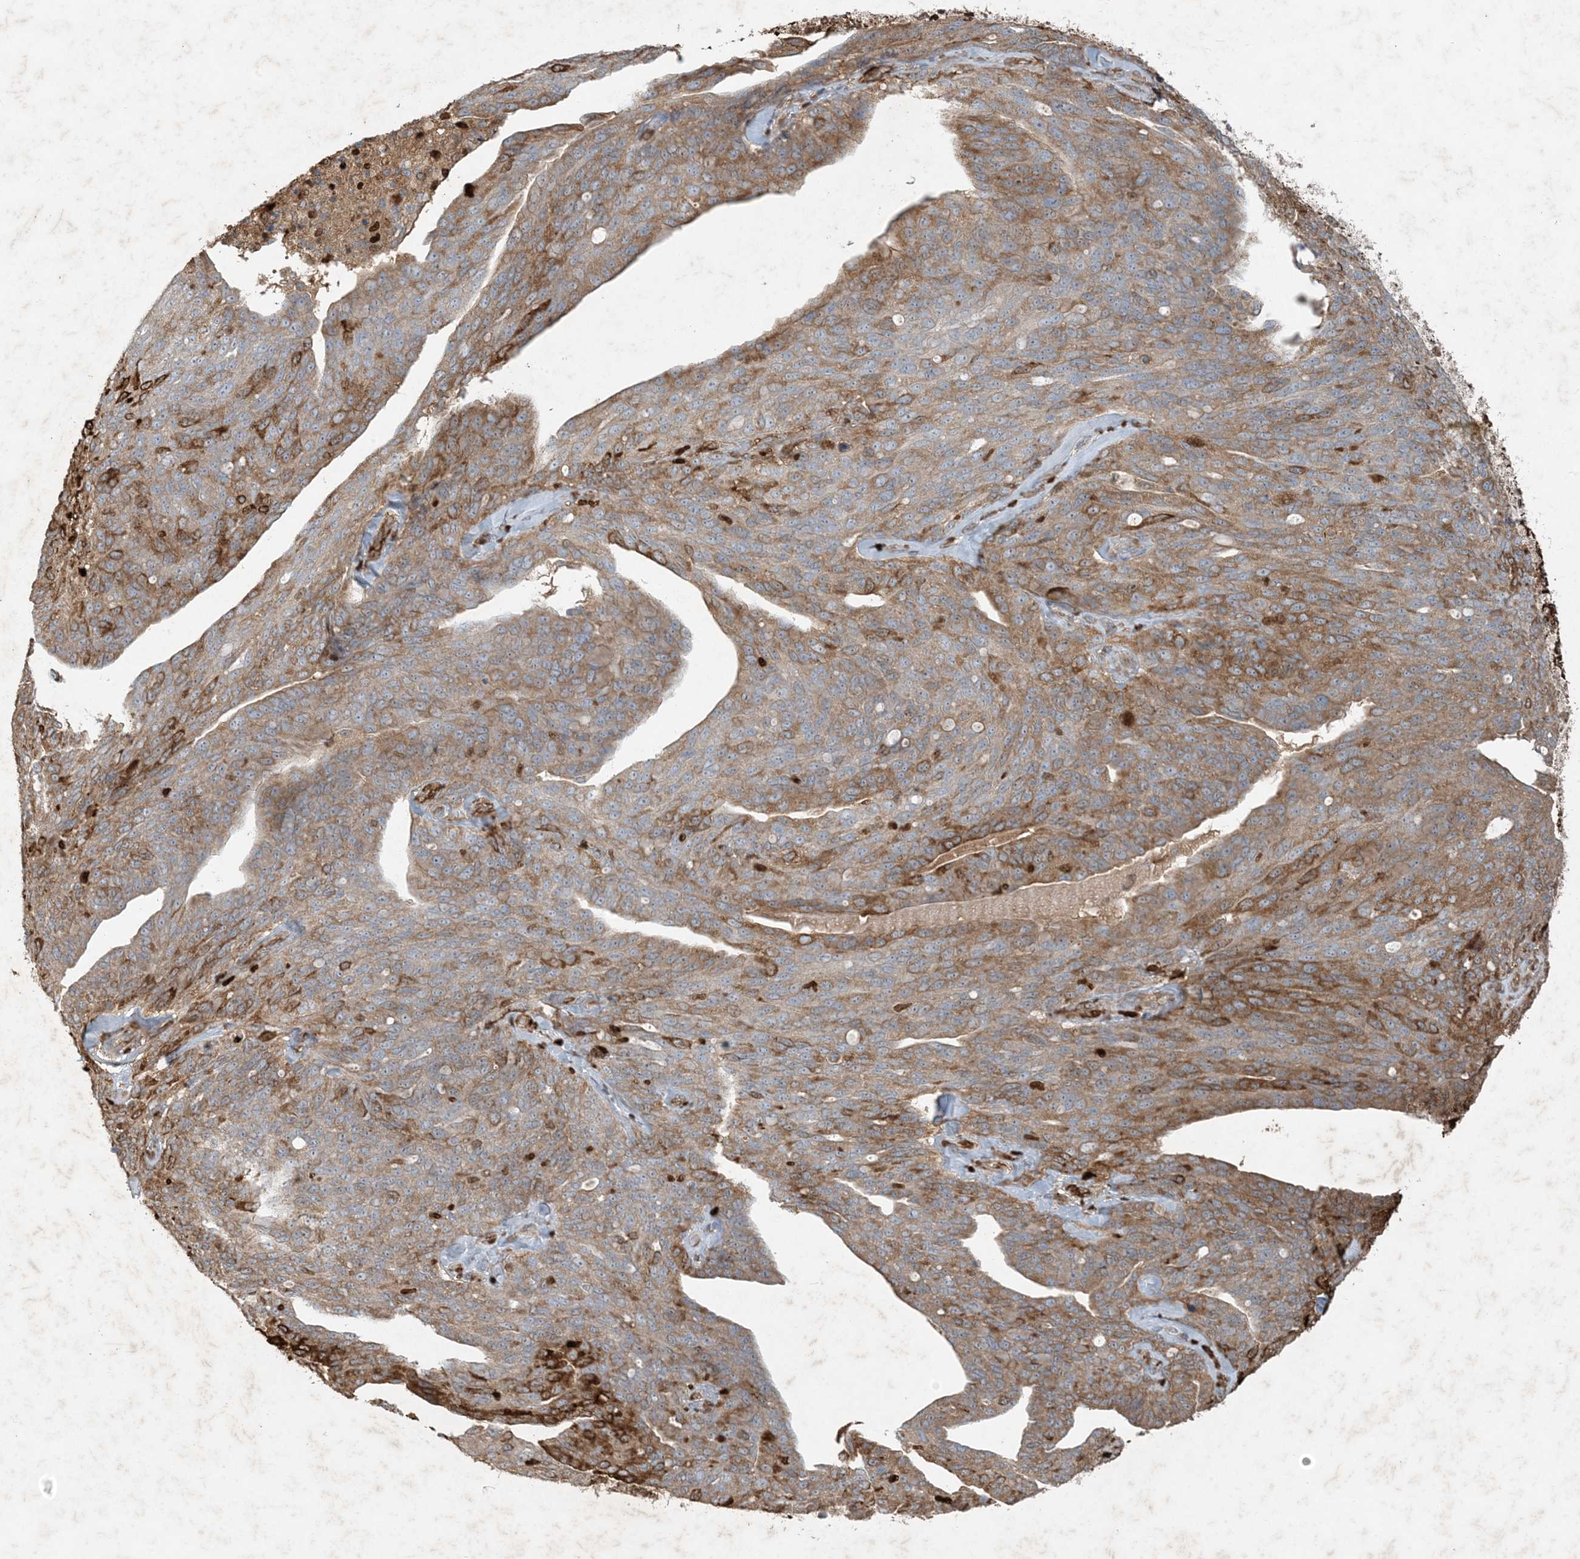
{"staining": {"intensity": "moderate", "quantity": ">75%", "location": "cytoplasmic/membranous"}, "tissue": "ovarian cancer", "cell_type": "Tumor cells", "image_type": "cancer", "snomed": [{"axis": "morphology", "description": "Carcinoma, endometroid"}, {"axis": "topography", "description": "Ovary"}], "caption": "Immunohistochemistry (IHC) of human endometroid carcinoma (ovarian) demonstrates medium levels of moderate cytoplasmic/membranous positivity in approximately >75% of tumor cells.", "gene": "MCOLN1", "patient": {"sex": "female", "age": 60}}